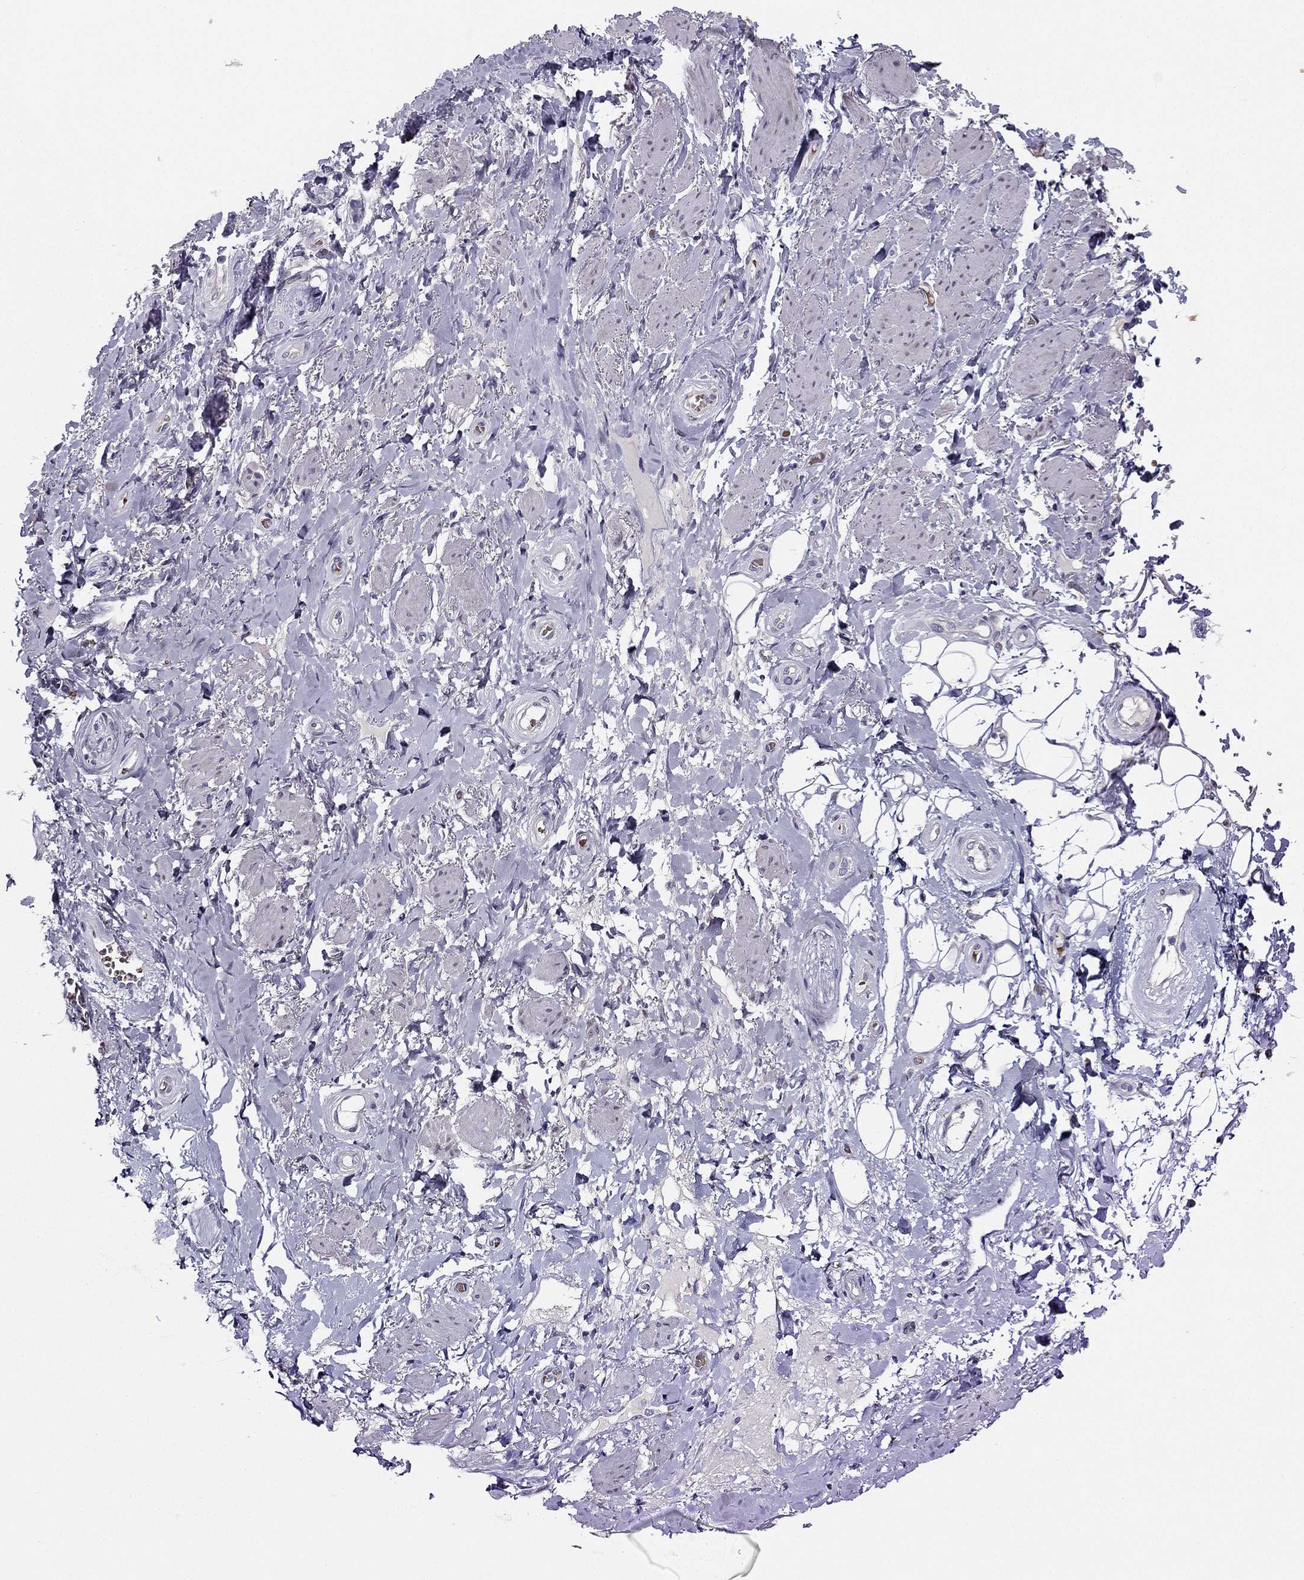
{"staining": {"intensity": "negative", "quantity": "none", "location": "none"}, "tissue": "adipose tissue", "cell_type": "Adipocytes", "image_type": "normal", "snomed": [{"axis": "morphology", "description": "Normal tissue, NOS"}, {"axis": "topography", "description": "Anal"}, {"axis": "topography", "description": "Peripheral nerve tissue"}], "caption": "Immunohistochemistry of benign human adipose tissue demonstrates no staining in adipocytes. (Stains: DAB IHC with hematoxylin counter stain, Microscopy: brightfield microscopy at high magnification).", "gene": "RSPH14", "patient": {"sex": "male", "age": 53}}